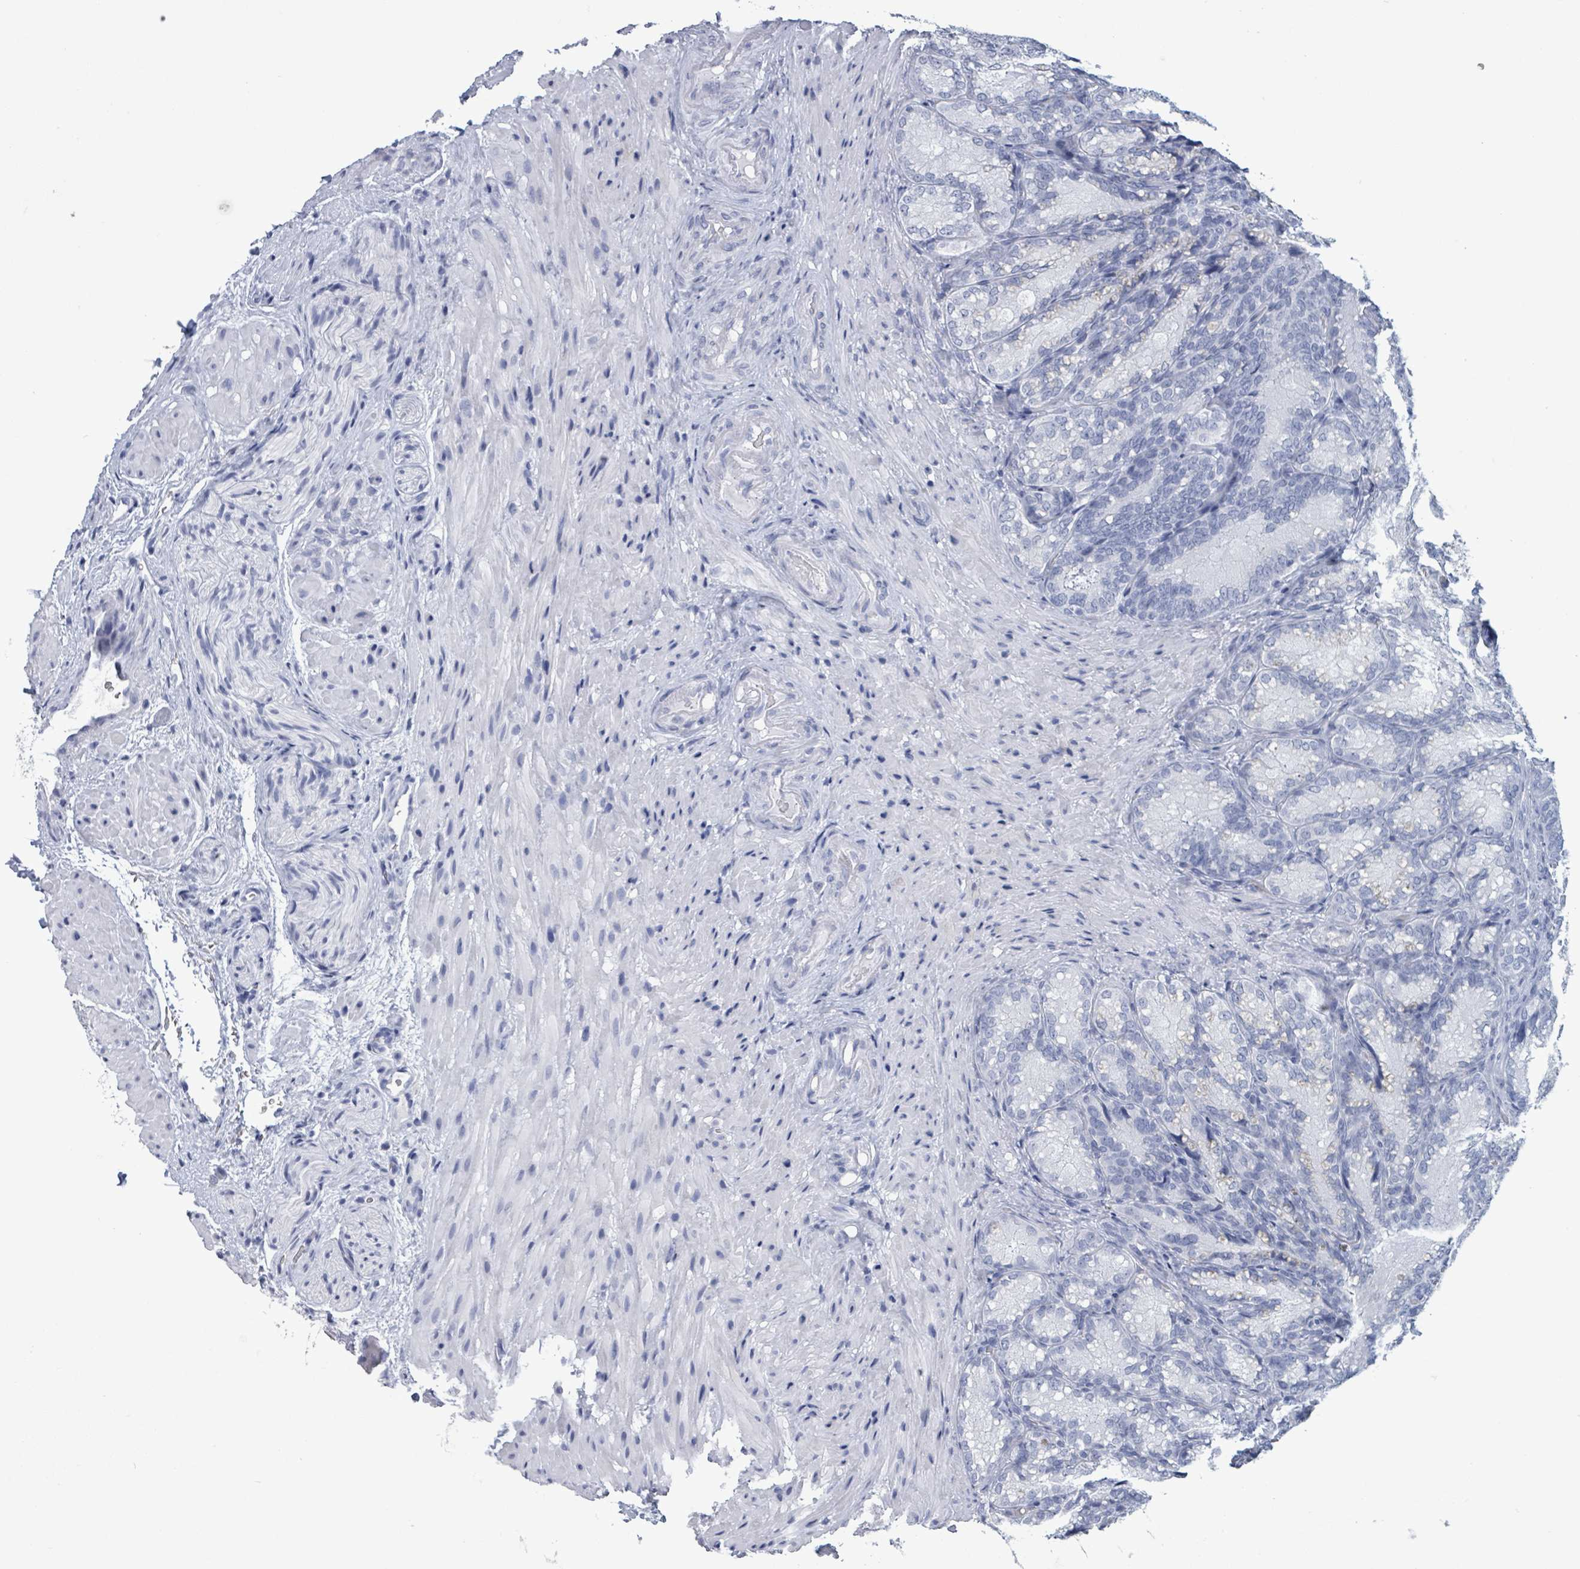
{"staining": {"intensity": "negative", "quantity": "none", "location": "none"}, "tissue": "seminal vesicle", "cell_type": "Glandular cells", "image_type": "normal", "snomed": [{"axis": "morphology", "description": "Normal tissue, NOS"}, {"axis": "topography", "description": "Seminal veicle"}], "caption": "IHC of benign human seminal vesicle demonstrates no positivity in glandular cells. (DAB (3,3'-diaminobenzidine) immunohistochemistry (IHC), high magnification).", "gene": "NKX2", "patient": {"sex": "male", "age": 58}}